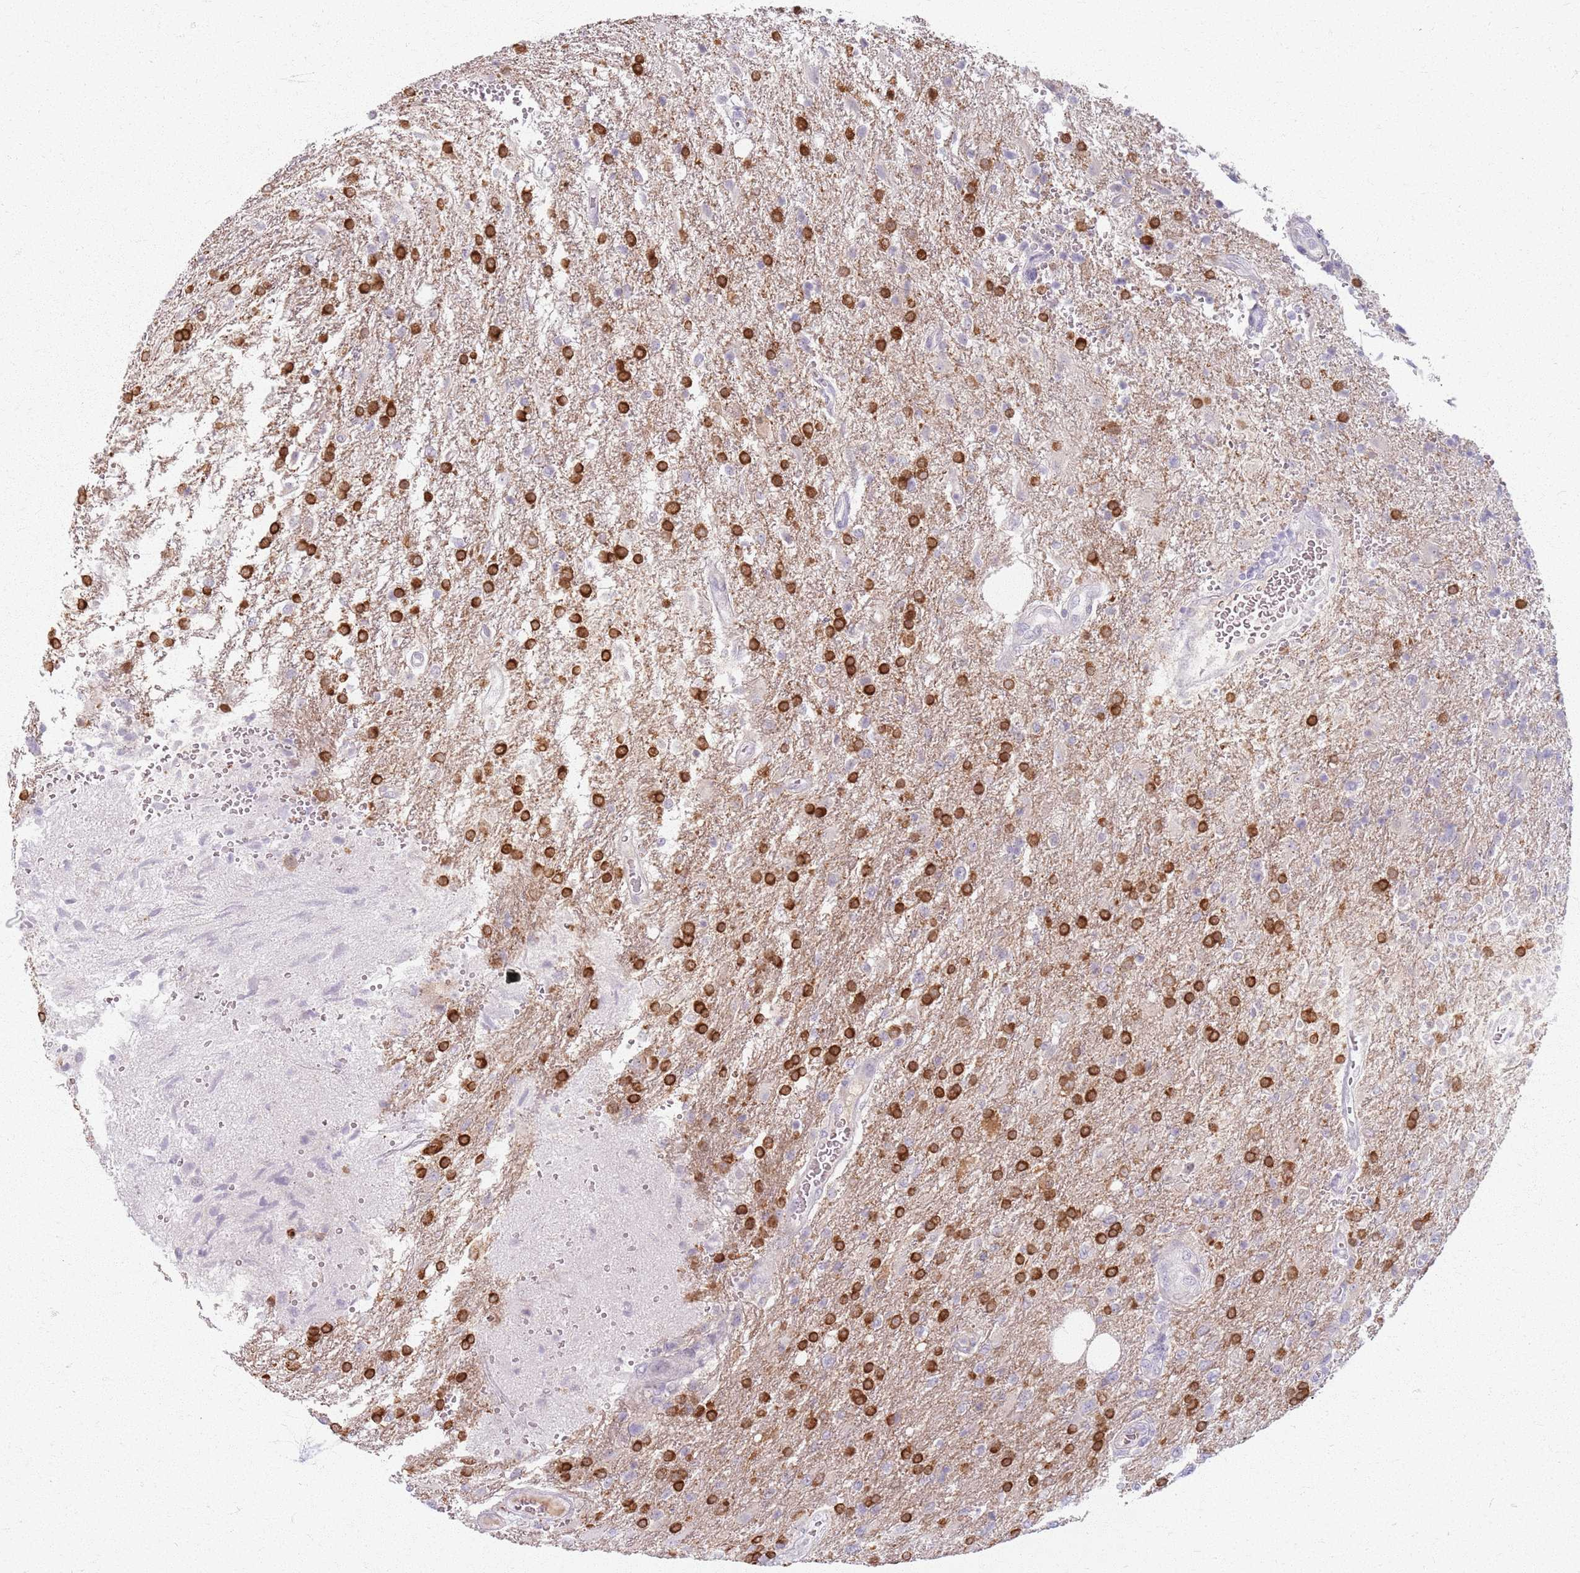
{"staining": {"intensity": "strong", "quantity": "25%-75%", "location": "cytoplasmic/membranous"}, "tissue": "glioma", "cell_type": "Tumor cells", "image_type": "cancer", "snomed": [{"axis": "morphology", "description": "Glioma, malignant, High grade"}, {"axis": "topography", "description": "Brain"}], "caption": "An immunohistochemistry (IHC) image of tumor tissue is shown. Protein staining in brown shows strong cytoplasmic/membranous positivity in high-grade glioma (malignant) within tumor cells.", "gene": "CRIPT", "patient": {"sex": "male", "age": 56}}